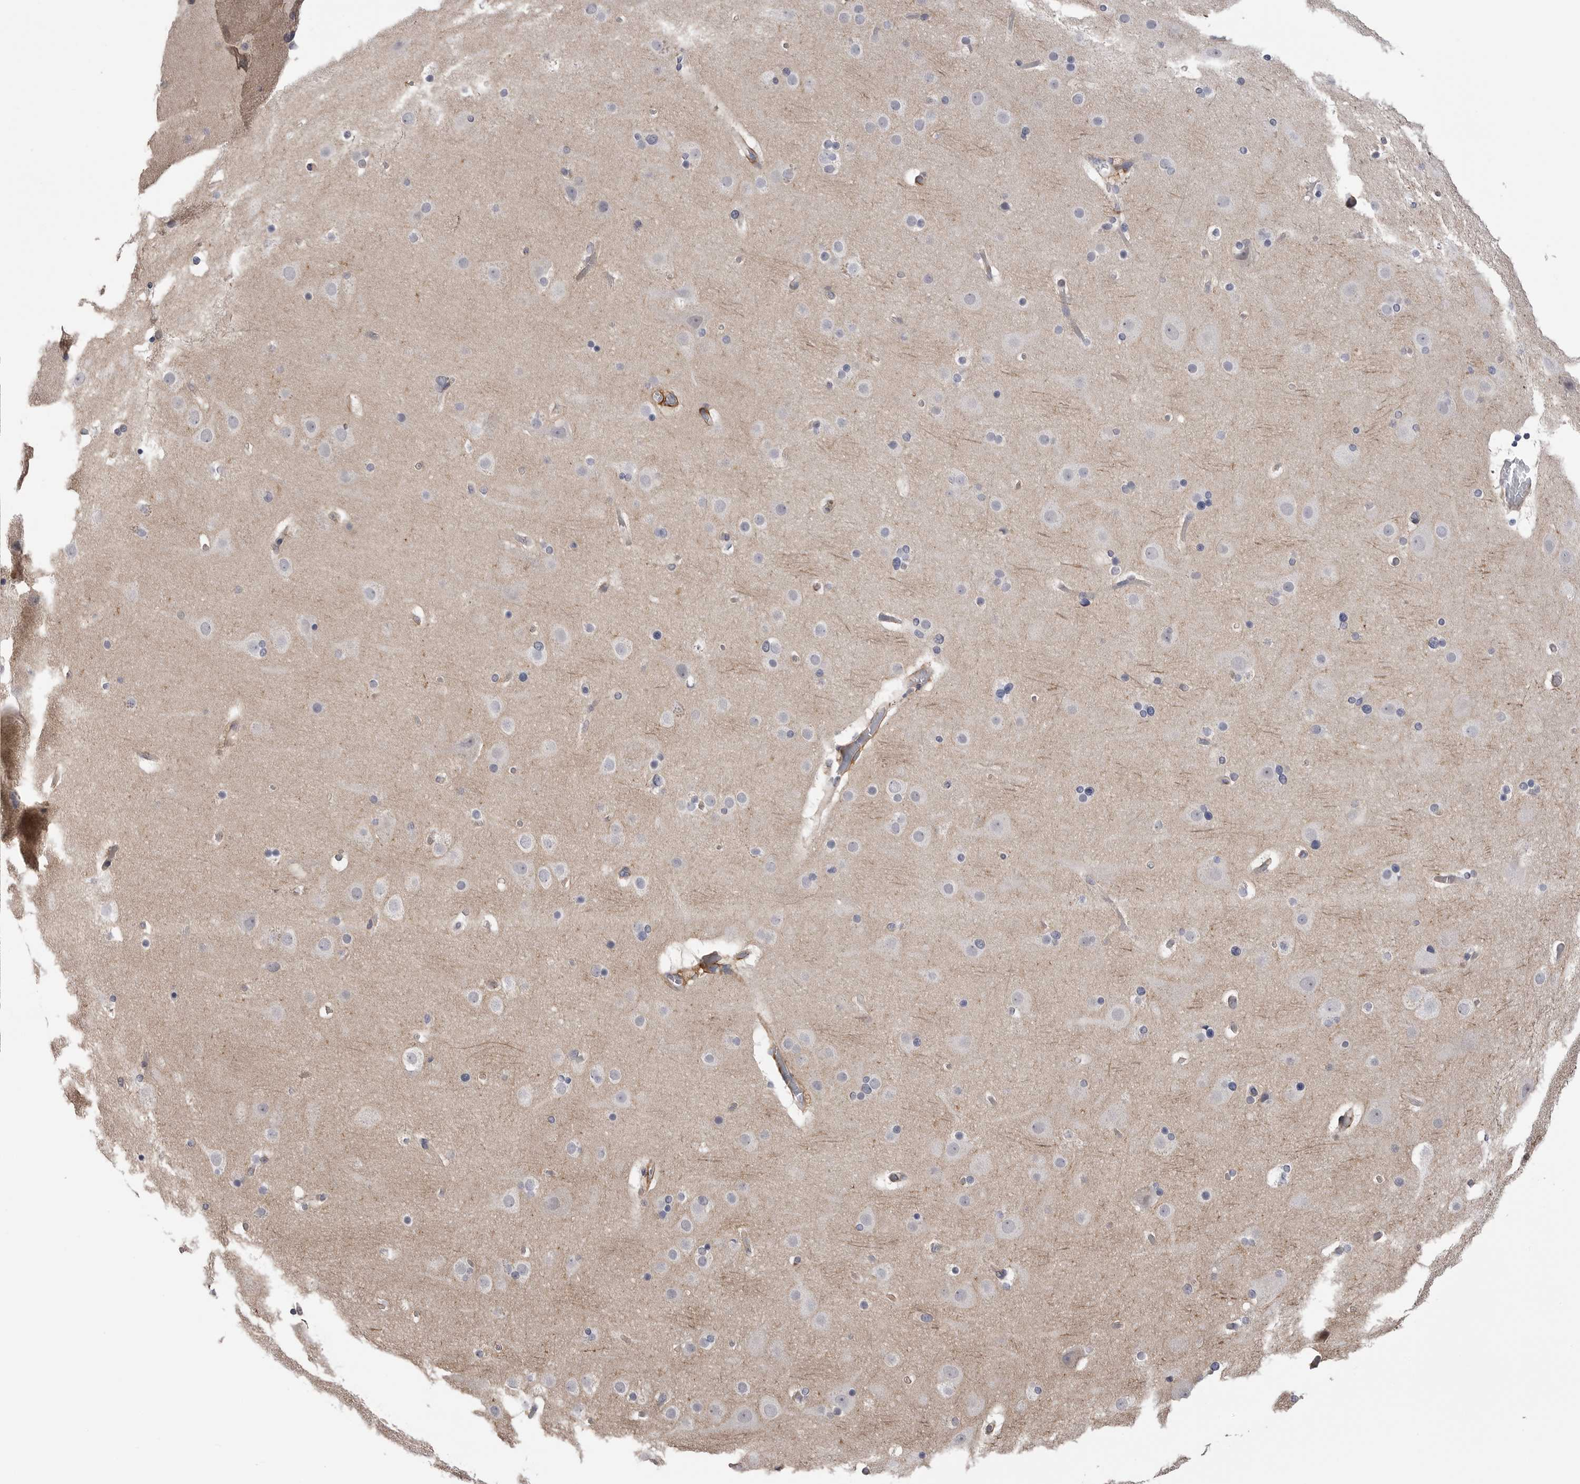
{"staining": {"intensity": "negative", "quantity": "none", "location": "none"}, "tissue": "cerebral cortex", "cell_type": "Endothelial cells", "image_type": "normal", "snomed": [{"axis": "morphology", "description": "Normal tissue, NOS"}, {"axis": "topography", "description": "Cerebral cortex"}], "caption": "This is an immunohistochemistry (IHC) micrograph of normal human cerebral cortex. There is no expression in endothelial cells.", "gene": "AKAP12", "patient": {"sex": "male", "age": 57}}